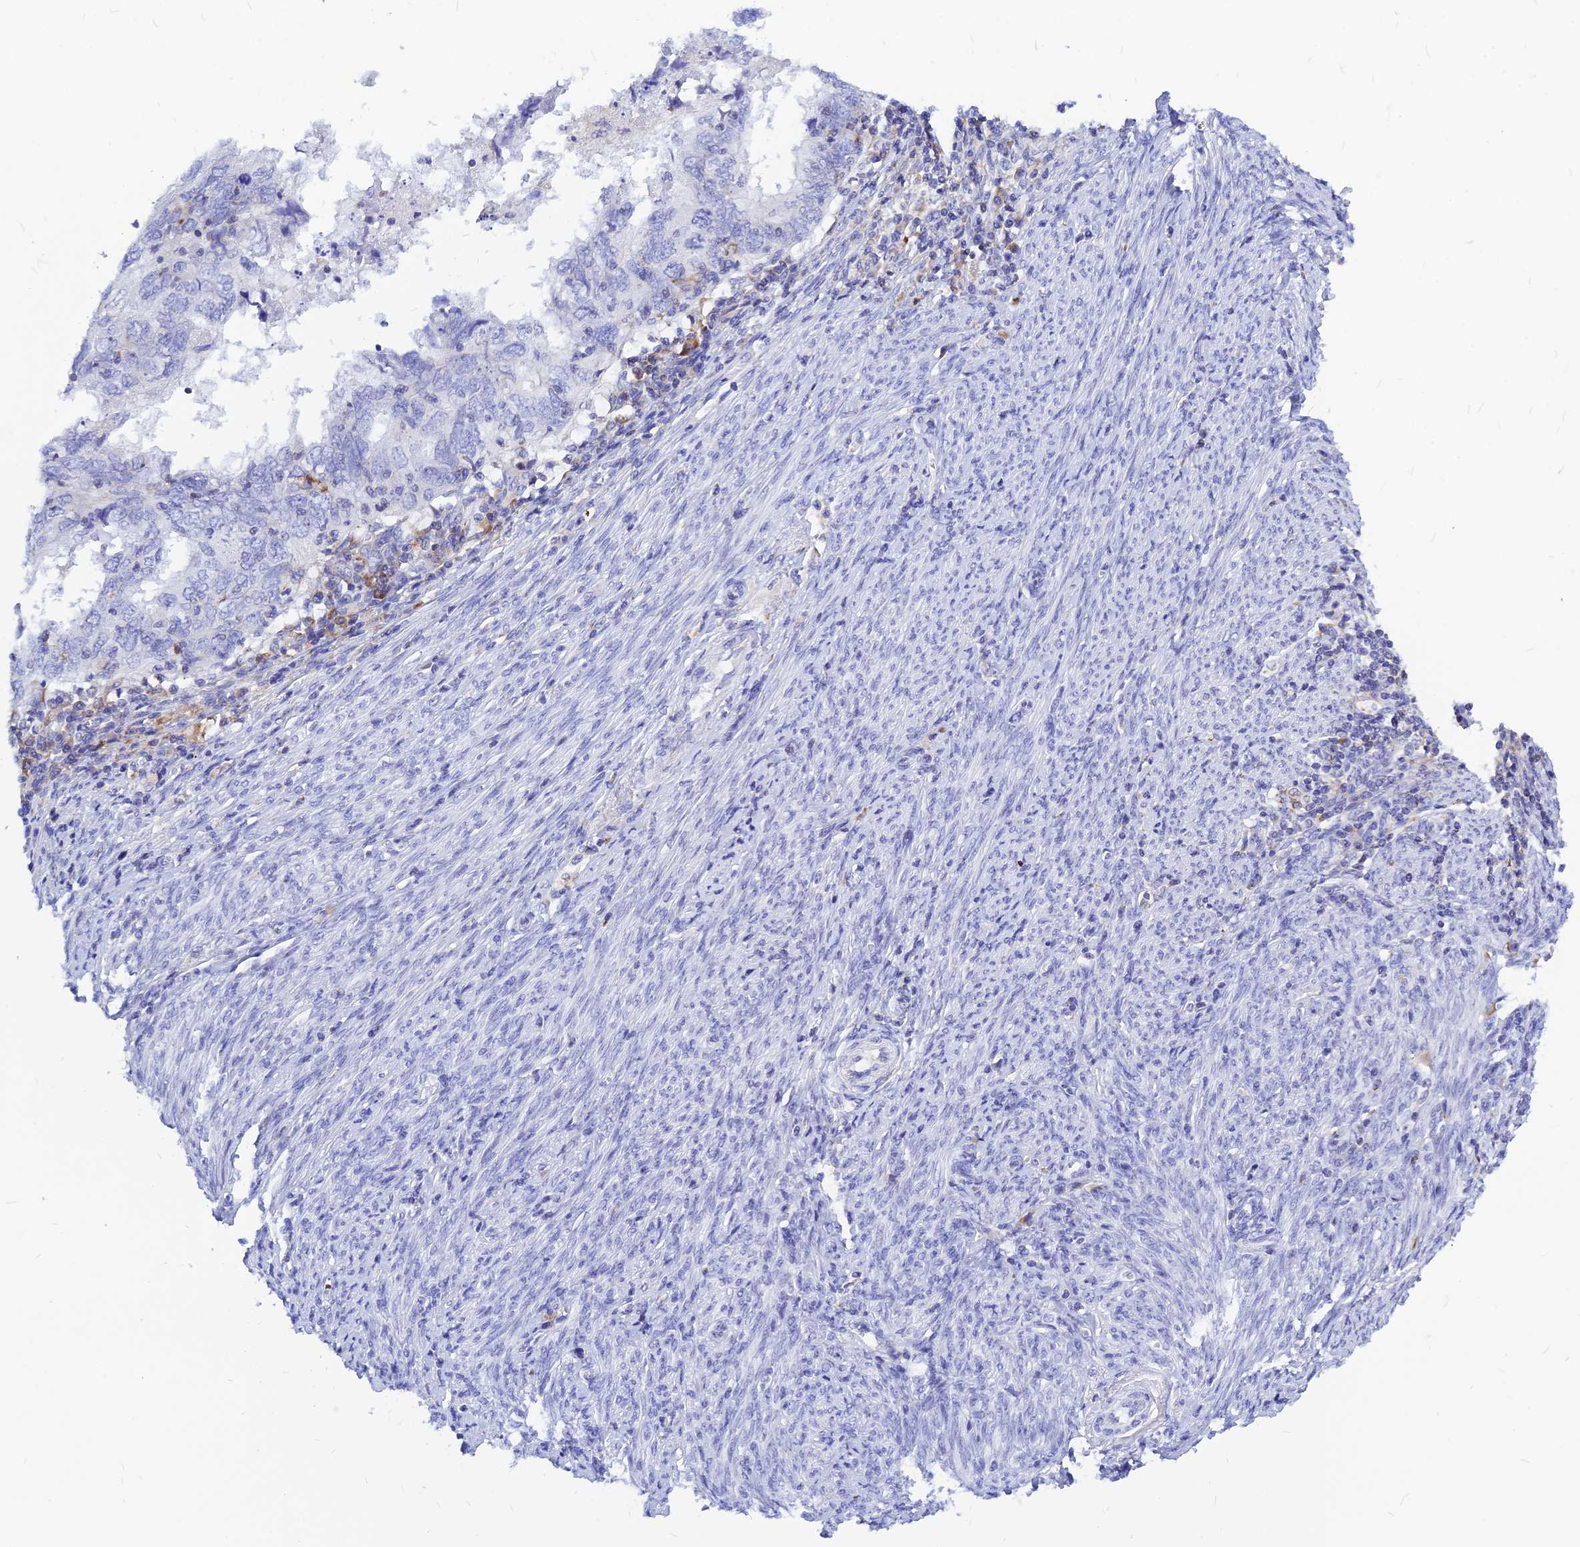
{"staining": {"intensity": "negative", "quantity": "none", "location": "none"}, "tissue": "endometrial cancer", "cell_type": "Tumor cells", "image_type": "cancer", "snomed": [{"axis": "morphology", "description": "Adenocarcinoma, NOS"}, {"axis": "topography", "description": "Uterus"}], "caption": "Histopathology image shows no significant protein staining in tumor cells of adenocarcinoma (endometrial).", "gene": "CNOT6", "patient": {"sex": "female", "age": 77}}